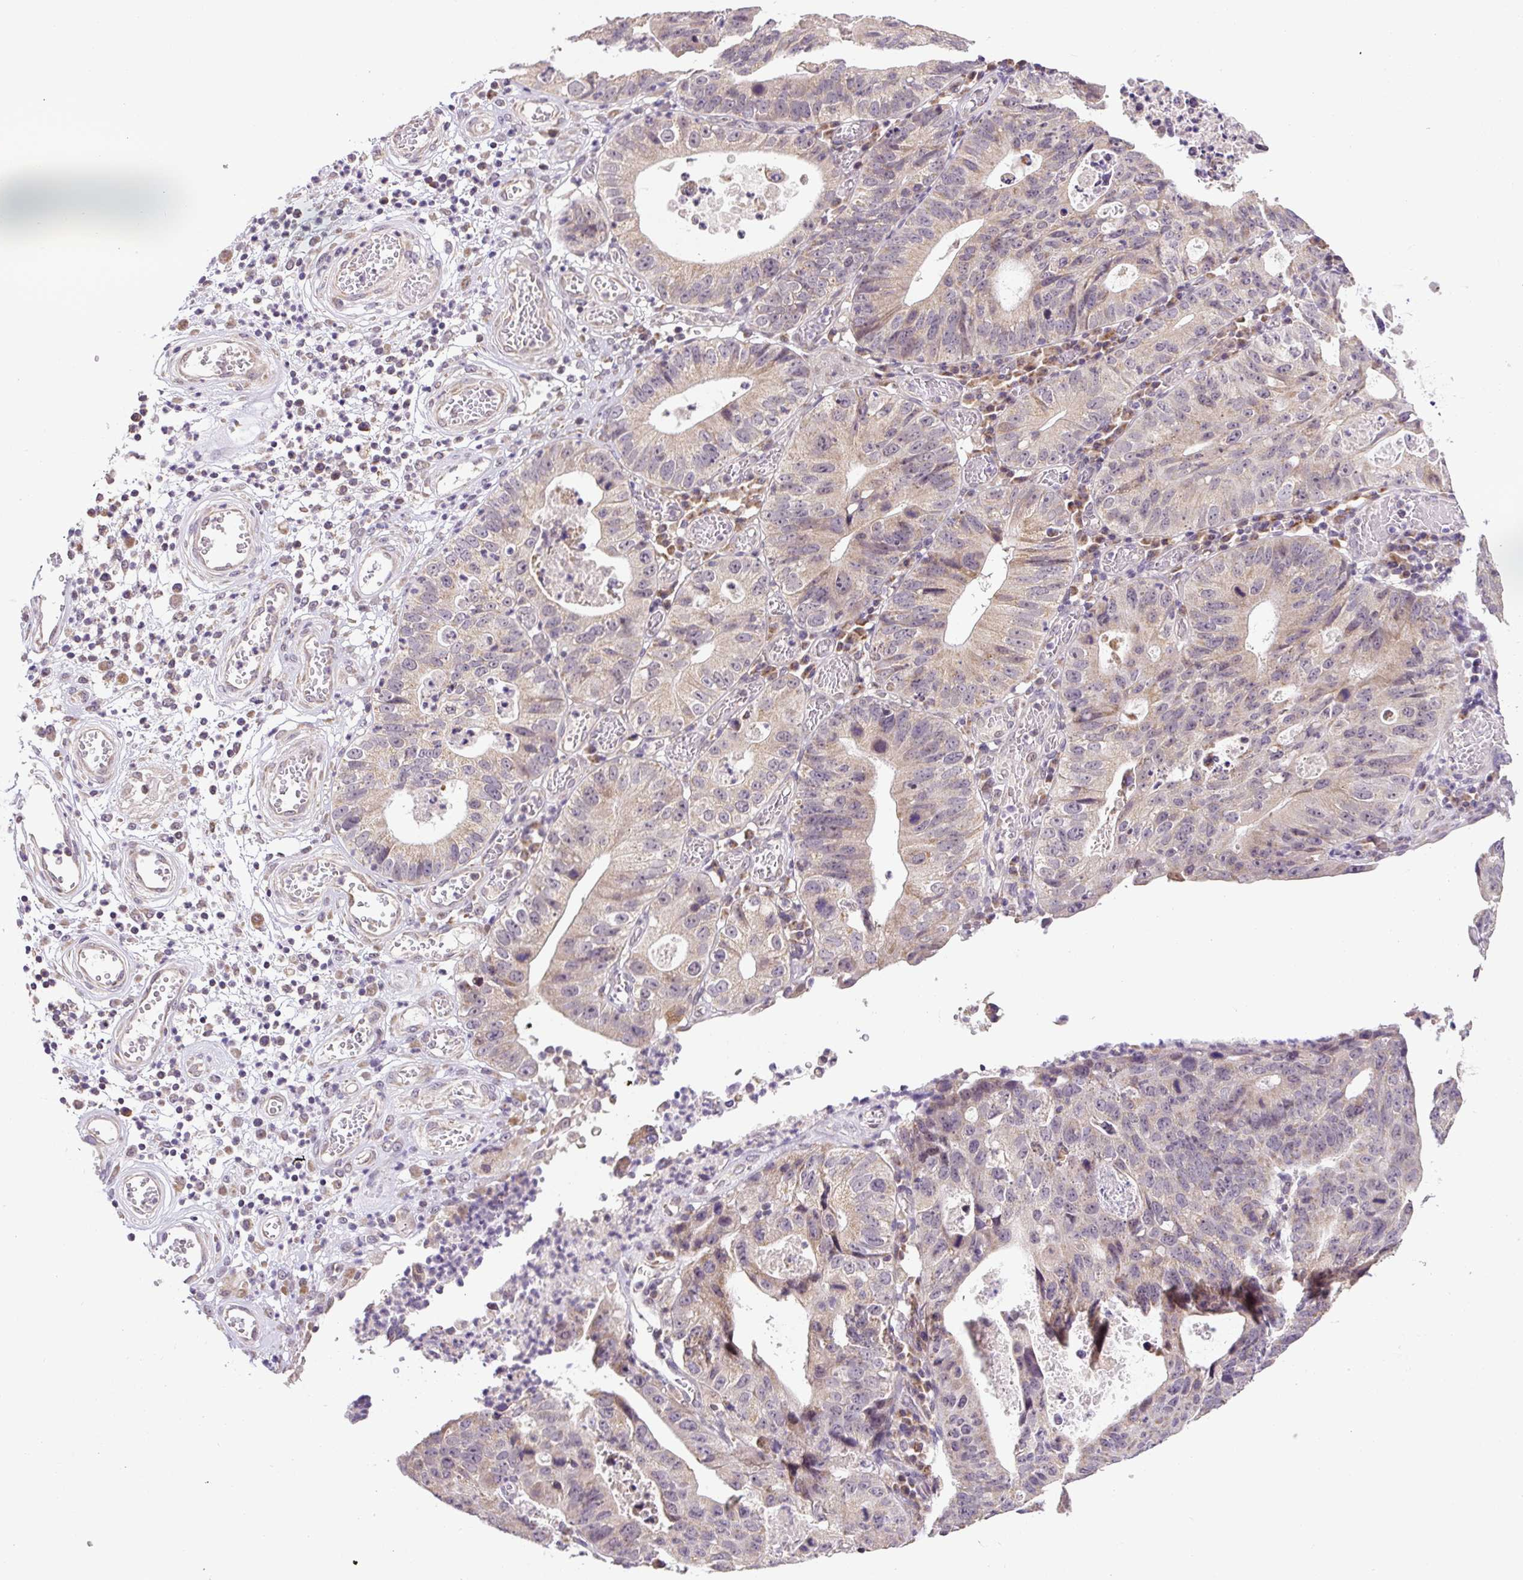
{"staining": {"intensity": "moderate", "quantity": "<25%", "location": "cytoplasmic/membranous"}, "tissue": "stomach cancer", "cell_type": "Tumor cells", "image_type": "cancer", "snomed": [{"axis": "morphology", "description": "Adenocarcinoma, NOS"}, {"axis": "topography", "description": "Stomach"}], "caption": "Human stomach cancer stained with a protein marker displays moderate staining in tumor cells.", "gene": "MFSD9", "patient": {"sex": "male", "age": 59}}